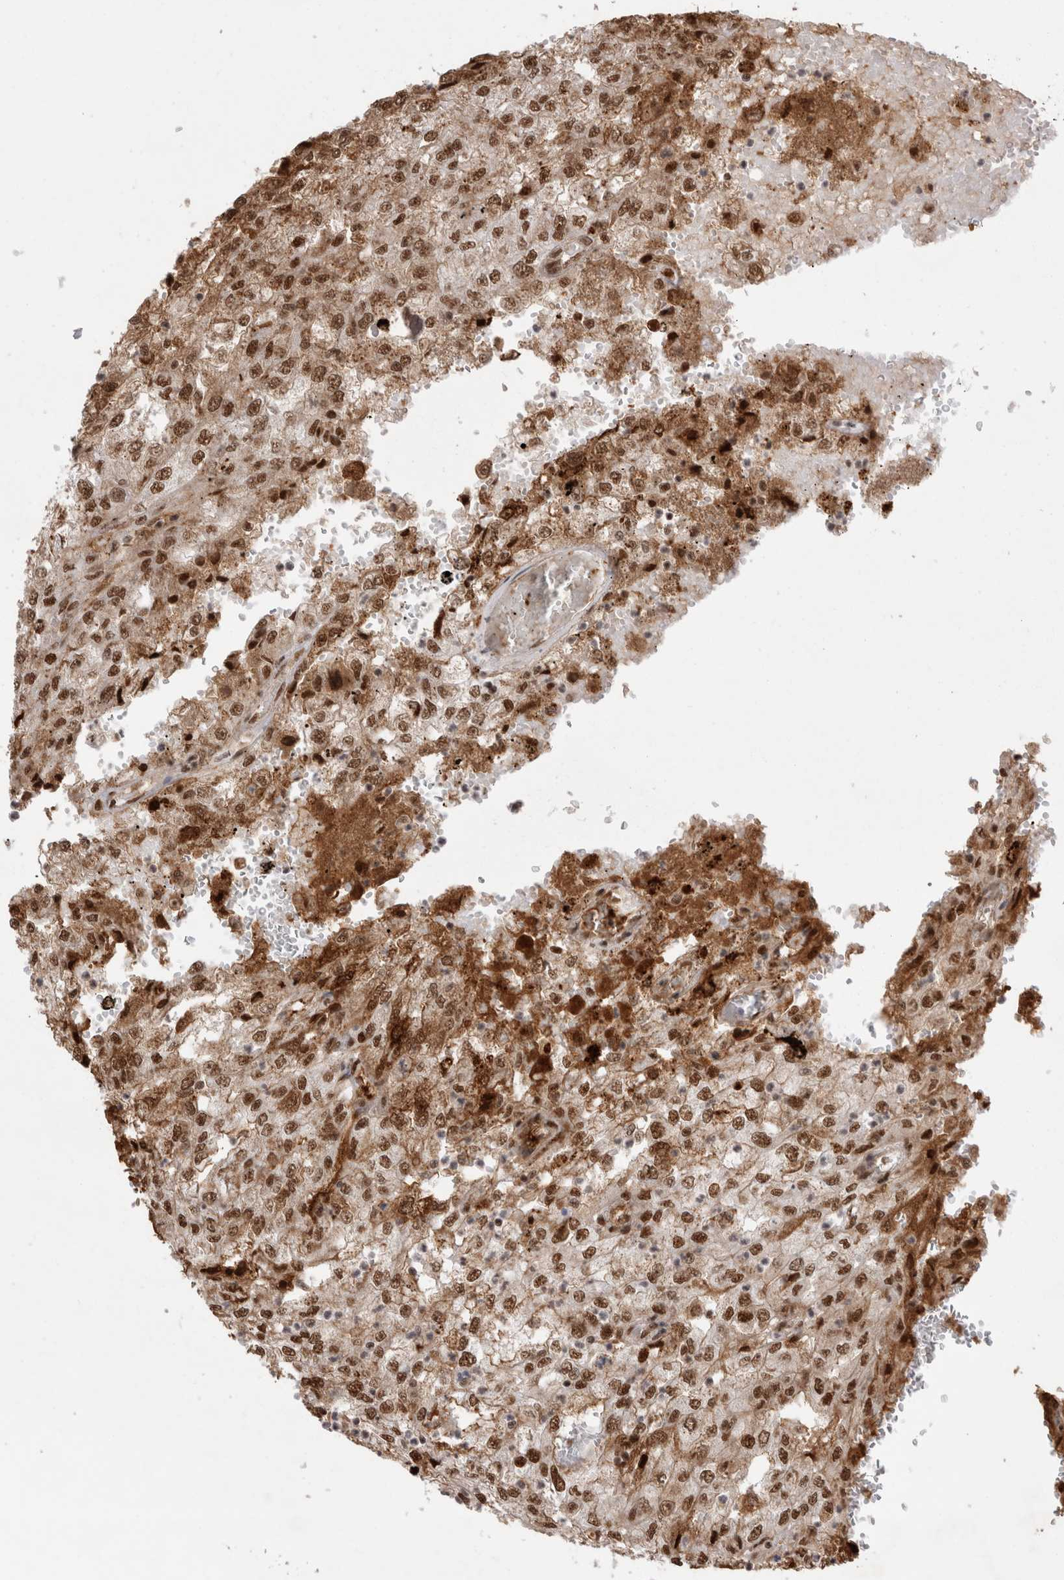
{"staining": {"intensity": "moderate", "quantity": ">75%", "location": "nuclear"}, "tissue": "renal cancer", "cell_type": "Tumor cells", "image_type": "cancer", "snomed": [{"axis": "morphology", "description": "Adenocarcinoma, NOS"}, {"axis": "topography", "description": "Kidney"}], "caption": "Immunohistochemistry micrograph of renal adenocarcinoma stained for a protein (brown), which demonstrates medium levels of moderate nuclear expression in about >75% of tumor cells.", "gene": "EYA2", "patient": {"sex": "female", "age": 54}}